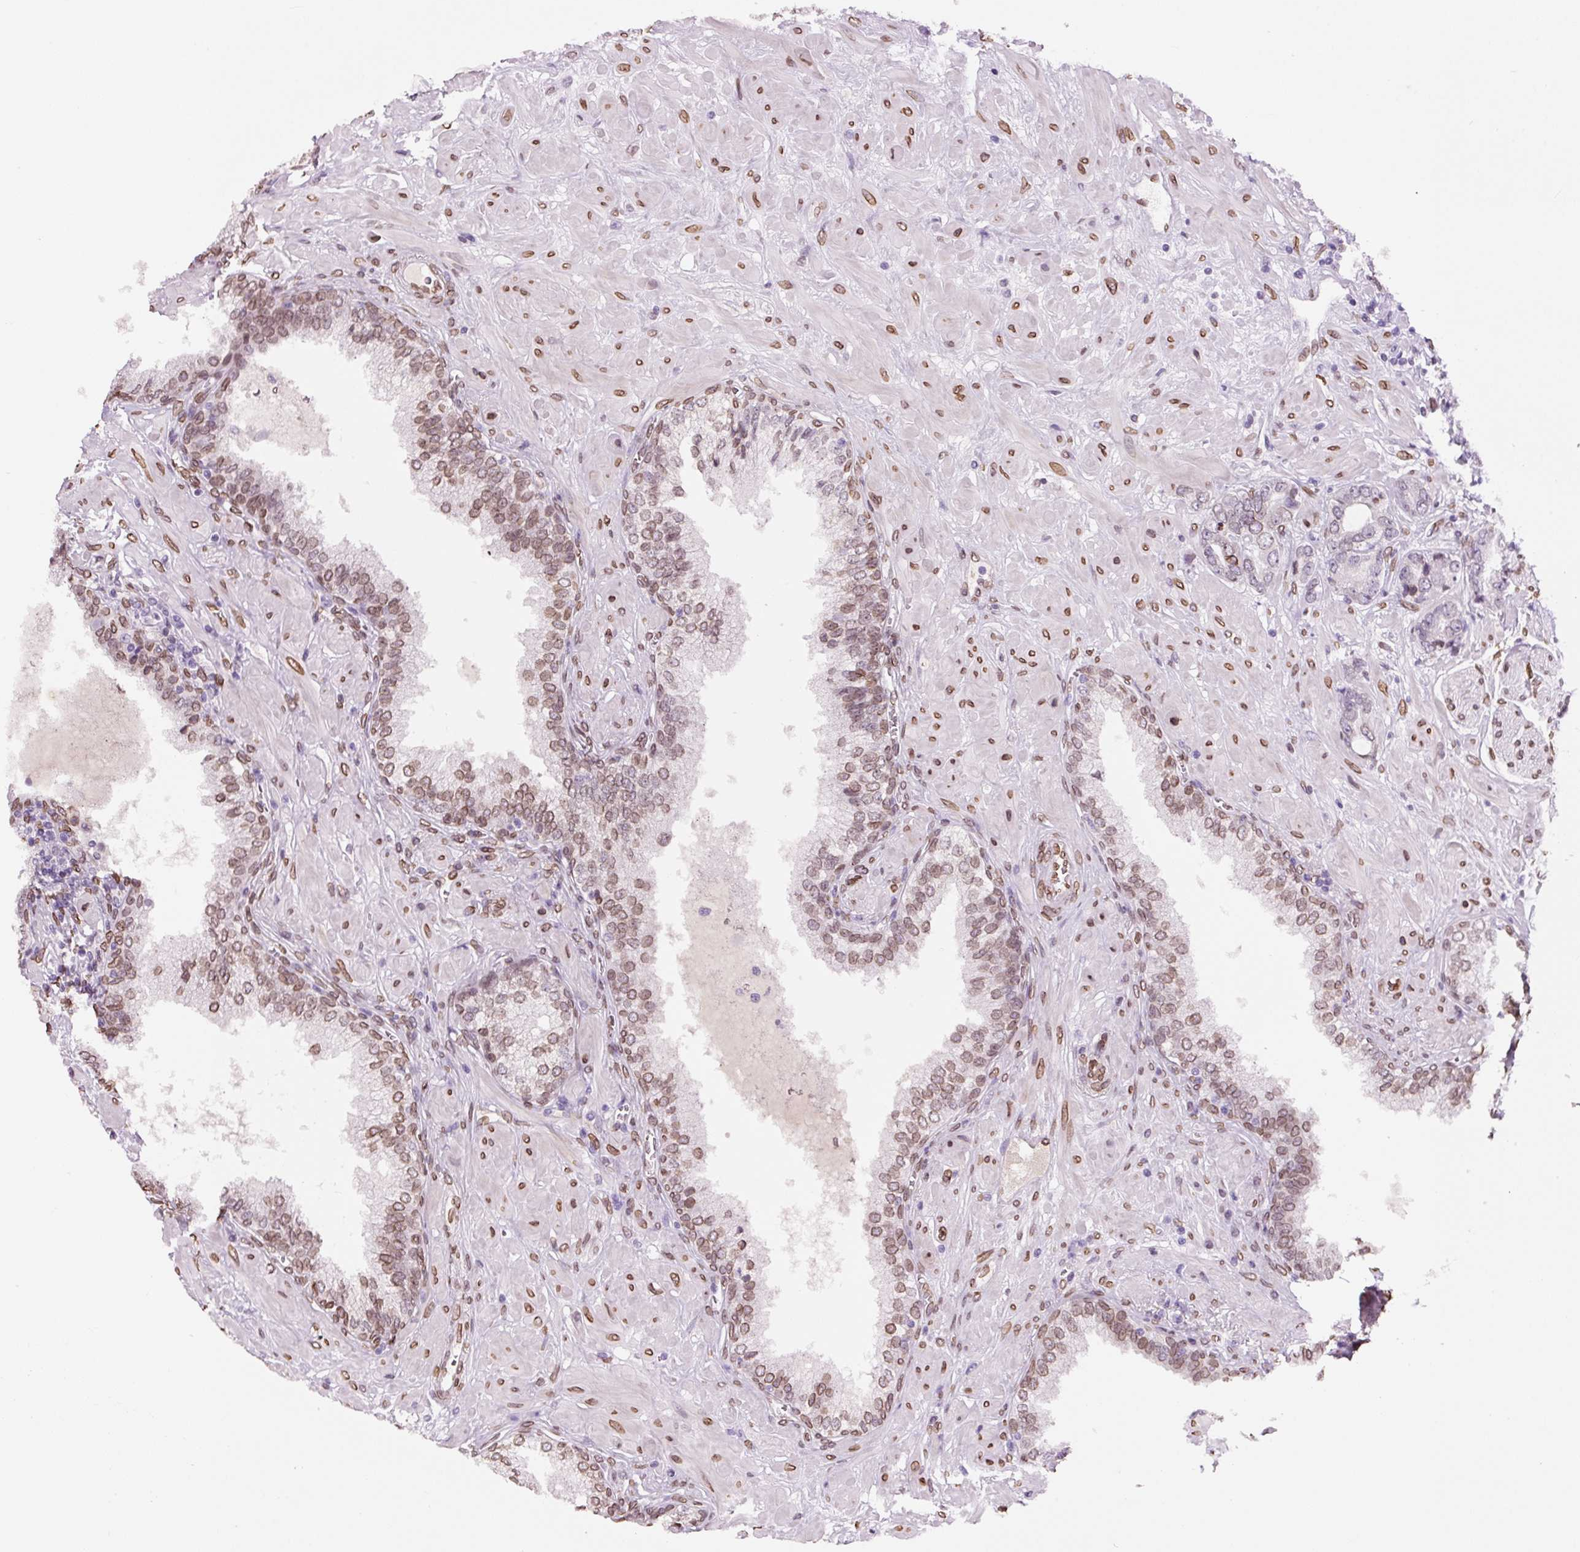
{"staining": {"intensity": "weak", "quantity": "25%-75%", "location": "cytoplasmic/membranous,nuclear"}, "tissue": "prostate cancer", "cell_type": "Tumor cells", "image_type": "cancer", "snomed": [{"axis": "morphology", "description": "Adenocarcinoma, High grade"}, {"axis": "topography", "description": "Prostate"}], "caption": "About 25%-75% of tumor cells in prostate cancer (high-grade adenocarcinoma) demonstrate weak cytoplasmic/membranous and nuclear protein expression as visualized by brown immunohistochemical staining.", "gene": "ZNF224", "patient": {"sex": "male", "age": 55}}